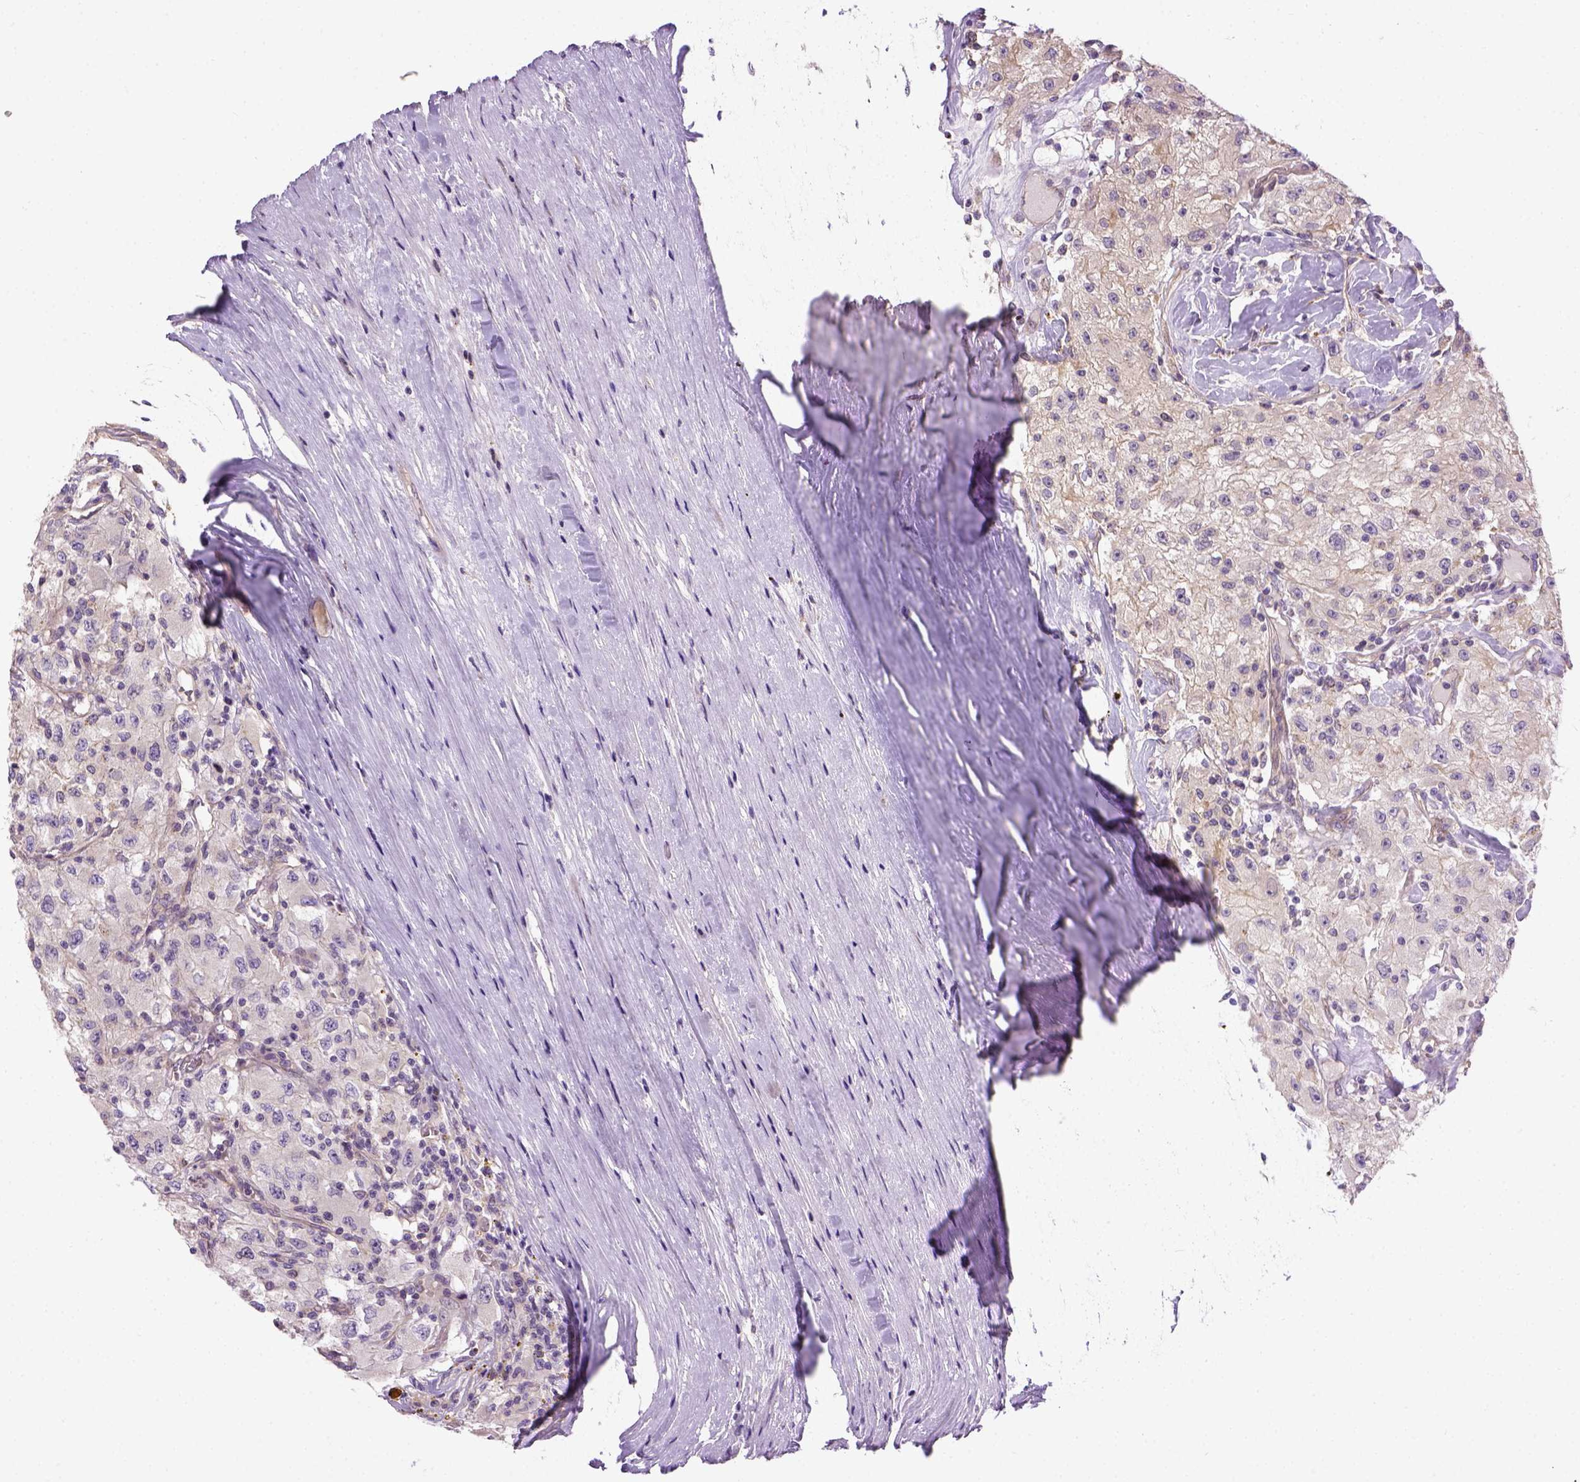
{"staining": {"intensity": "weak", "quantity": "<25%", "location": "cytoplasmic/membranous"}, "tissue": "renal cancer", "cell_type": "Tumor cells", "image_type": "cancer", "snomed": [{"axis": "morphology", "description": "Adenocarcinoma, NOS"}, {"axis": "topography", "description": "Kidney"}], "caption": "Renal cancer (adenocarcinoma) was stained to show a protein in brown. There is no significant staining in tumor cells.", "gene": "KAZN", "patient": {"sex": "female", "age": 67}}